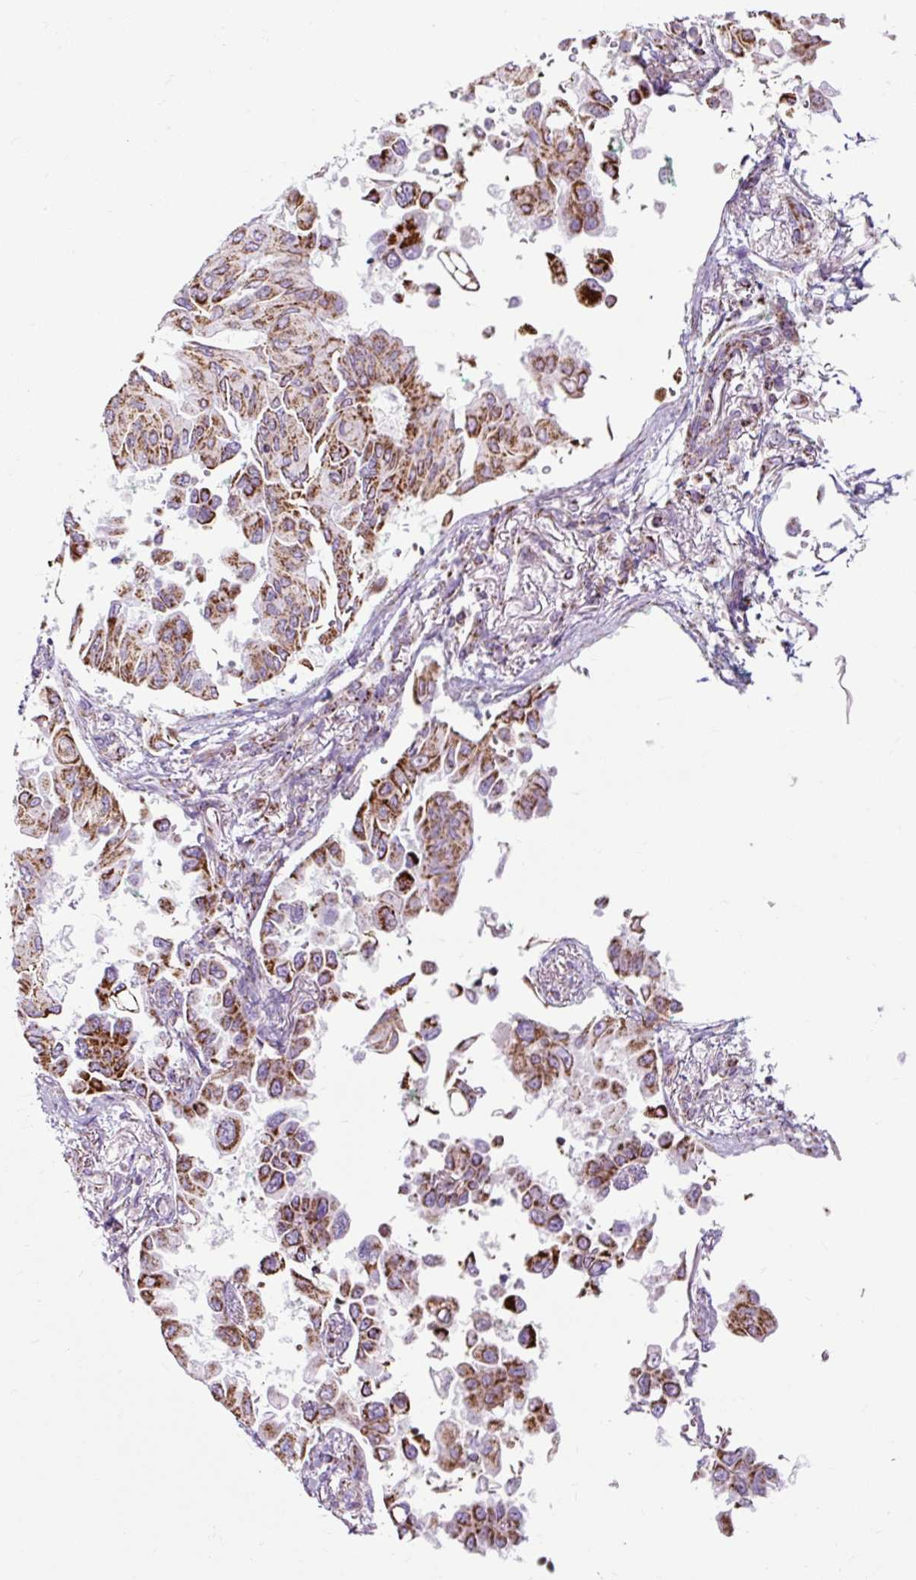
{"staining": {"intensity": "strong", "quantity": ">75%", "location": "cytoplasmic/membranous"}, "tissue": "lung cancer", "cell_type": "Tumor cells", "image_type": "cancer", "snomed": [{"axis": "morphology", "description": "Adenocarcinoma, NOS"}, {"axis": "topography", "description": "Lung"}], "caption": "IHC staining of lung cancer, which displays high levels of strong cytoplasmic/membranous expression in approximately >75% of tumor cells indicating strong cytoplasmic/membranous protein expression. The staining was performed using DAB (brown) for protein detection and nuclei were counterstained in hematoxylin (blue).", "gene": "DLAT", "patient": {"sex": "female", "age": 67}}